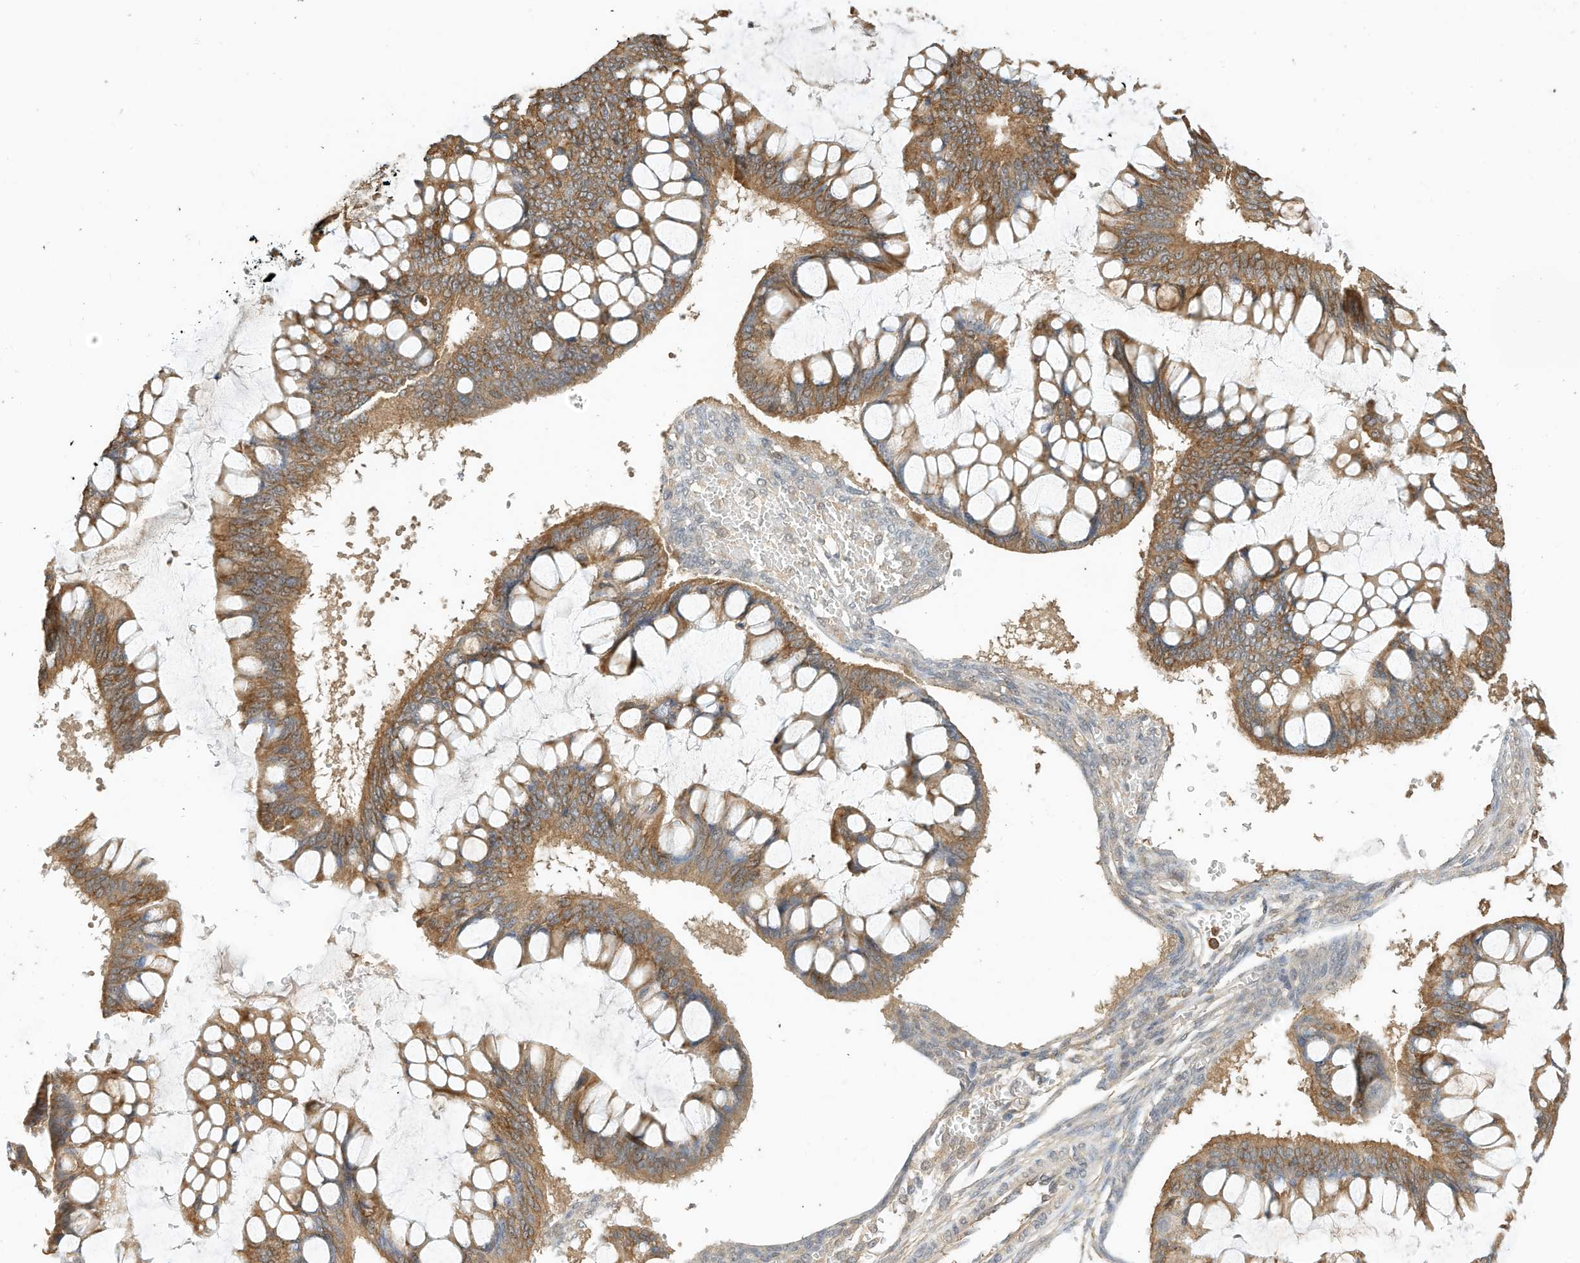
{"staining": {"intensity": "moderate", "quantity": ">75%", "location": "cytoplasmic/membranous"}, "tissue": "ovarian cancer", "cell_type": "Tumor cells", "image_type": "cancer", "snomed": [{"axis": "morphology", "description": "Cystadenocarcinoma, mucinous, NOS"}, {"axis": "topography", "description": "Ovary"}], "caption": "A high-resolution photomicrograph shows IHC staining of ovarian mucinous cystadenocarcinoma, which displays moderate cytoplasmic/membranous staining in about >75% of tumor cells.", "gene": "OFD1", "patient": {"sex": "female", "age": 73}}